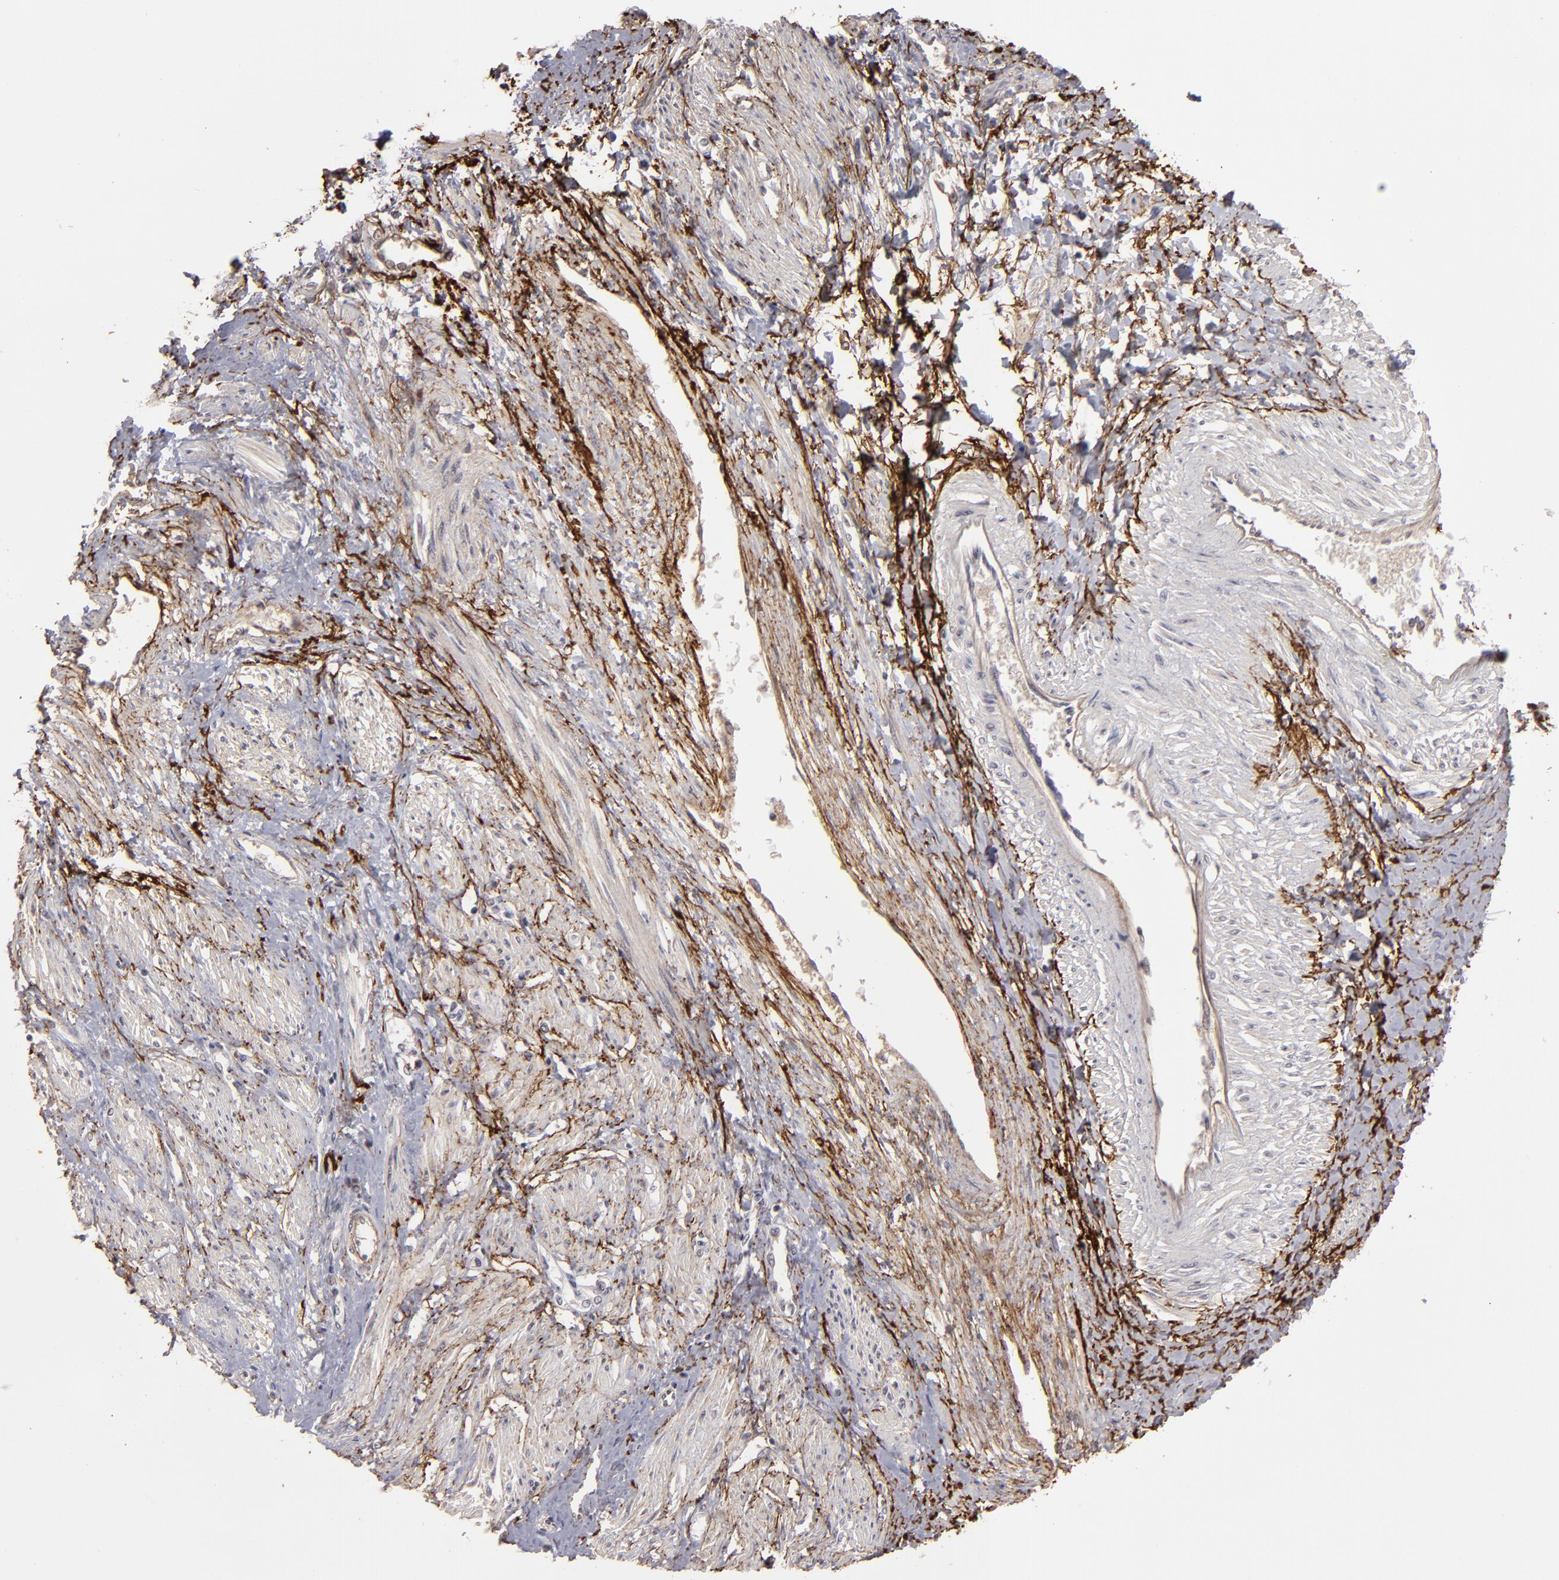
{"staining": {"intensity": "weak", "quantity": ">75%", "location": "cytoplasmic/membranous"}, "tissue": "smooth muscle", "cell_type": "Smooth muscle cells", "image_type": "normal", "snomed": [{"axis": "morphology", "description": "Normal tissue, NOS"}, {"axis": "topography", "description": "Smooth muscle"}, {"axis": "topography", "description": "Uterus"}], "caption": "Immunohistochemical staining of benign human smooth muscle displays >75% levels of weak cytoplasmic/membranous protein staining in about >75% of smooth muscle cells.", "gene": "CD55", "patient": {"sex": "female", "age": 39}}